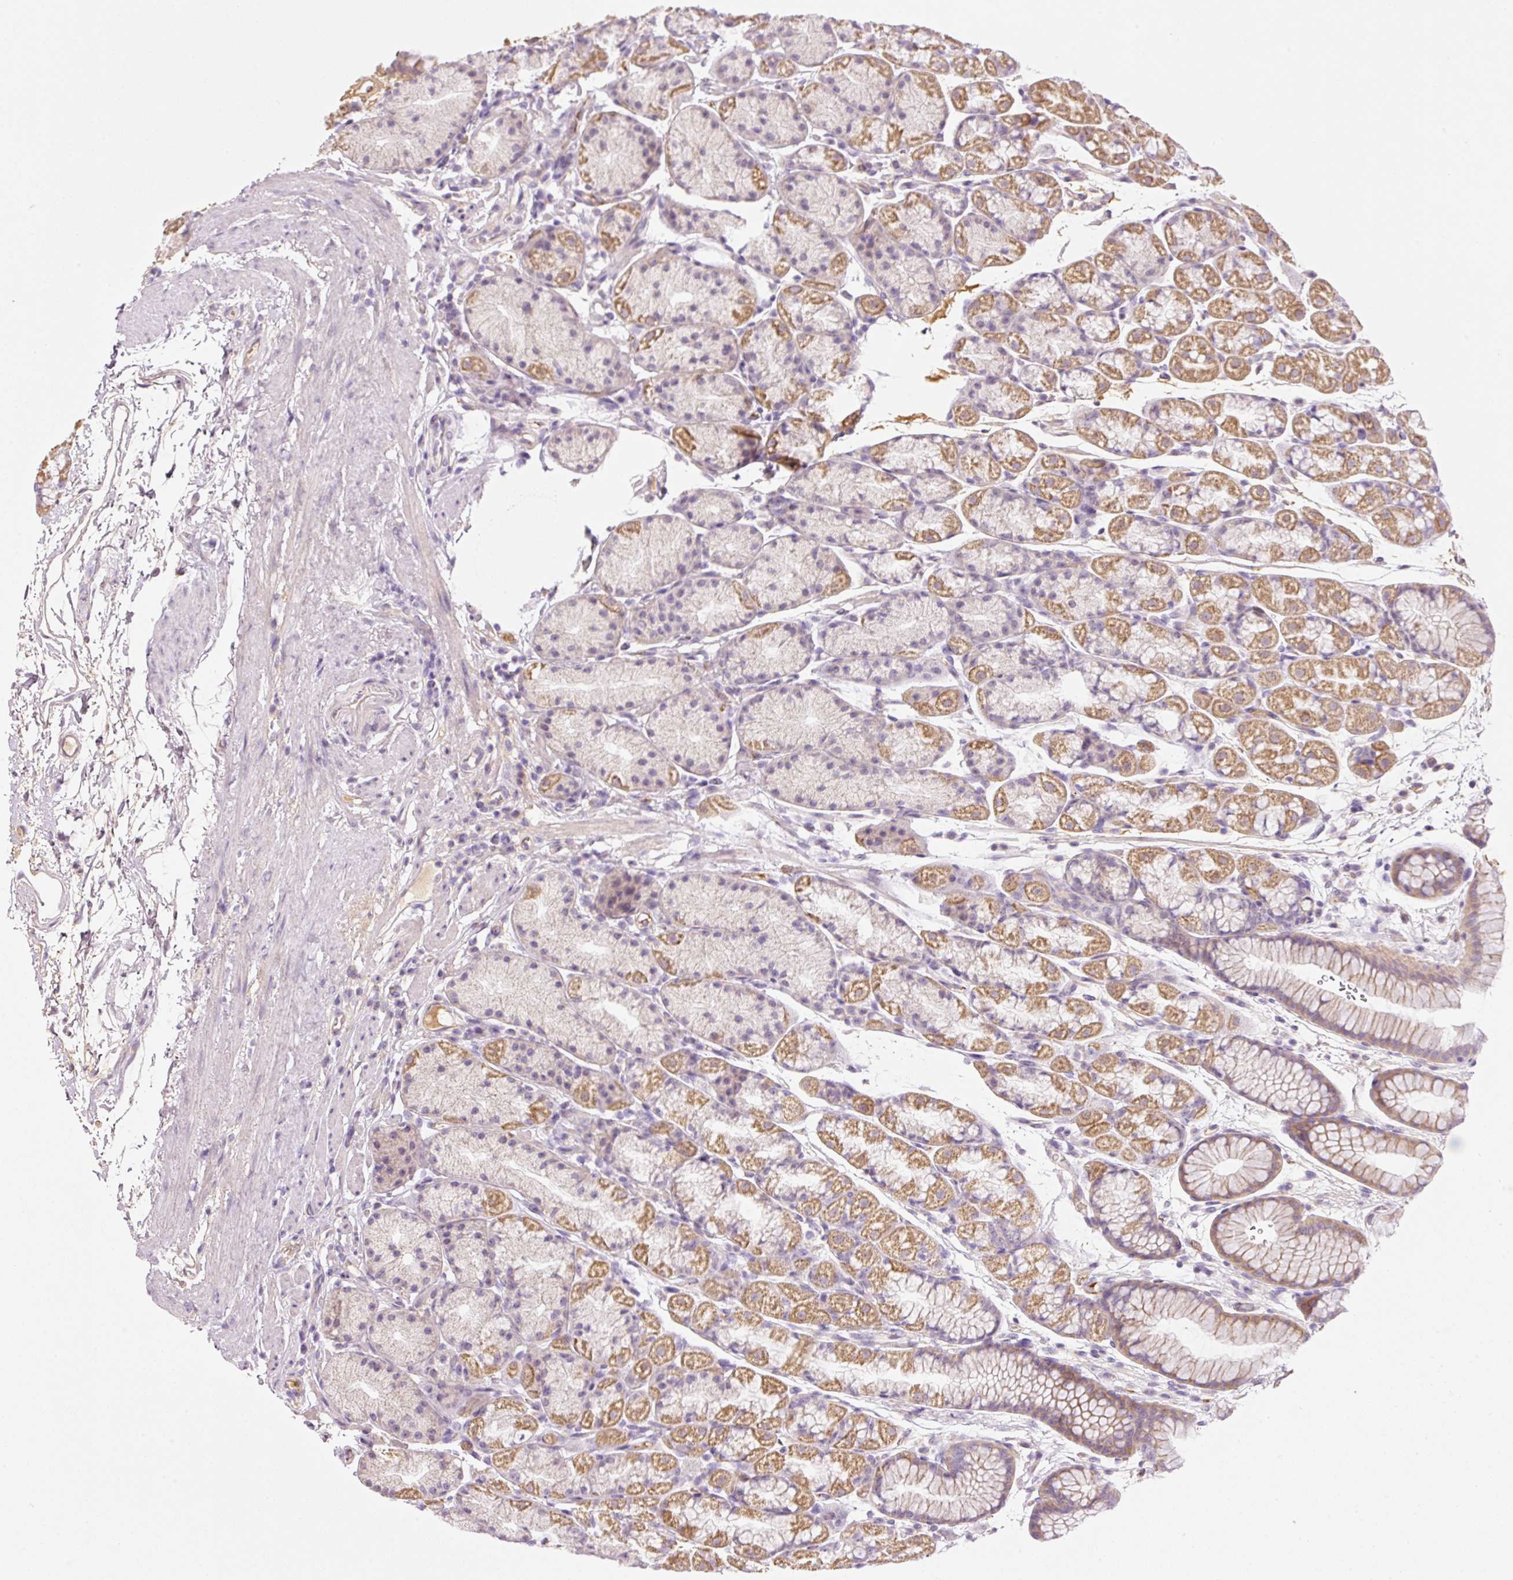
{"staining": {"intensity": "moderate", "quantity": "25%-75%", "location": "cytoplasmic/membranous"}, "tissue": "stomach", "cell_type": "Glandular cells", "image_type": "normal", "snomed": [{"axis": "morphology", "description": "Normal tissue, NOS"}, {"axis": "topography", "description": "Stomach, lower"}], "caption": "Glandular cells reveal moderate cytoplasmic/membranous staining in approximately 25%-75% of cells in unremarkable stomach. (Brightfield microscopy of DAB IHC at high magnification).", "gene": "KPNA5", "patient": {"sex": "male", "age": 67}}